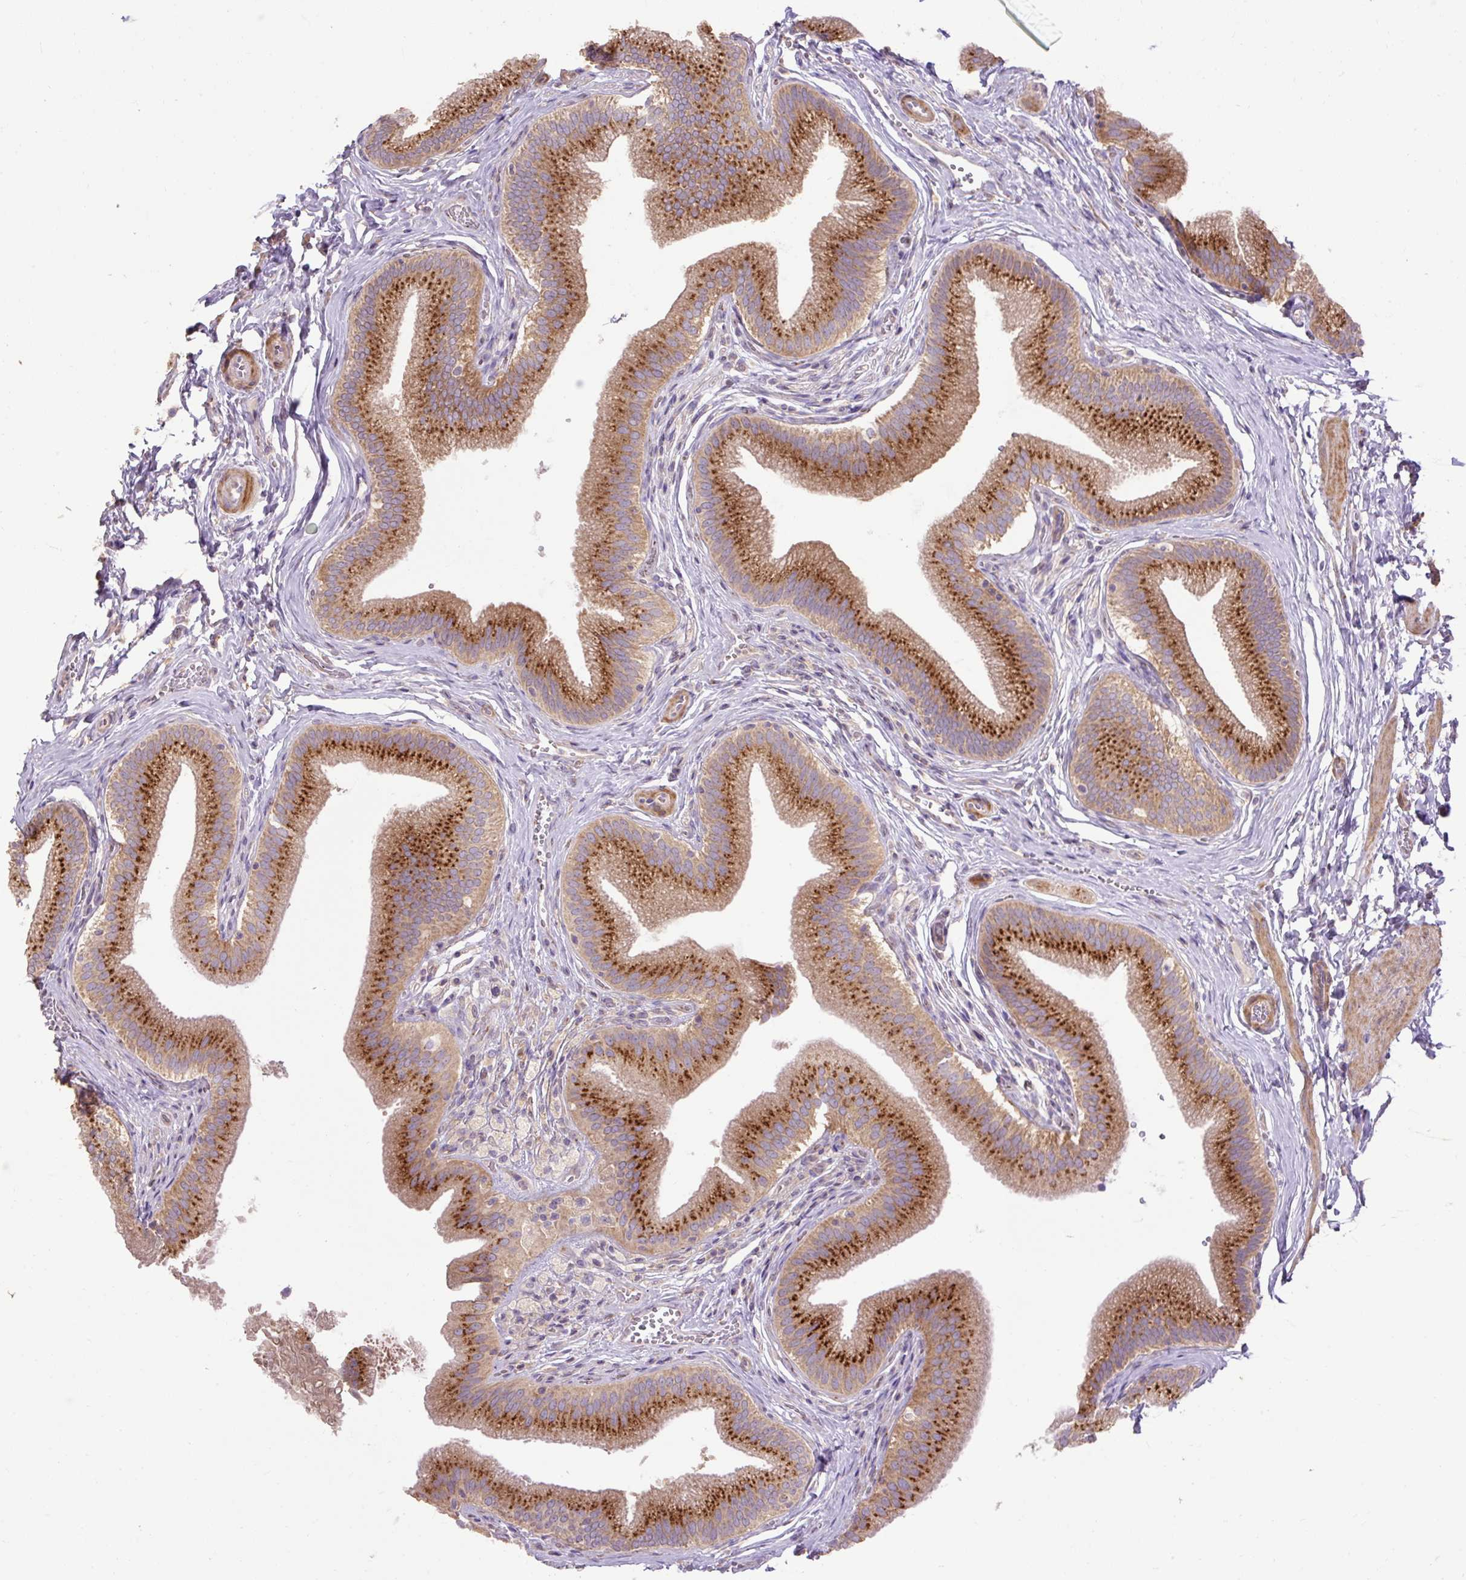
{"staining": {"intensity": "strong", "quantity": ">75%", "location": "cytoplasmic/membranous"}, "tissue": "gallbladder", "cell_type": "Glandular cells", "image_type": "normal", "snomed": [{"axis": "morphology", "description": "Normal tissue, NOS"}, {"axis": "topography", "description": "Gallbladder"}], "caption": "IHC (DAB (3,3'-diaminobenzidine)) staining of unremarkable gallbladder demonstrates strong cytoplasmic/membranous protein expression in about >75% of glandular cells.", "gene": "ABR", "patient": {"sex": "male", "age": 17}}